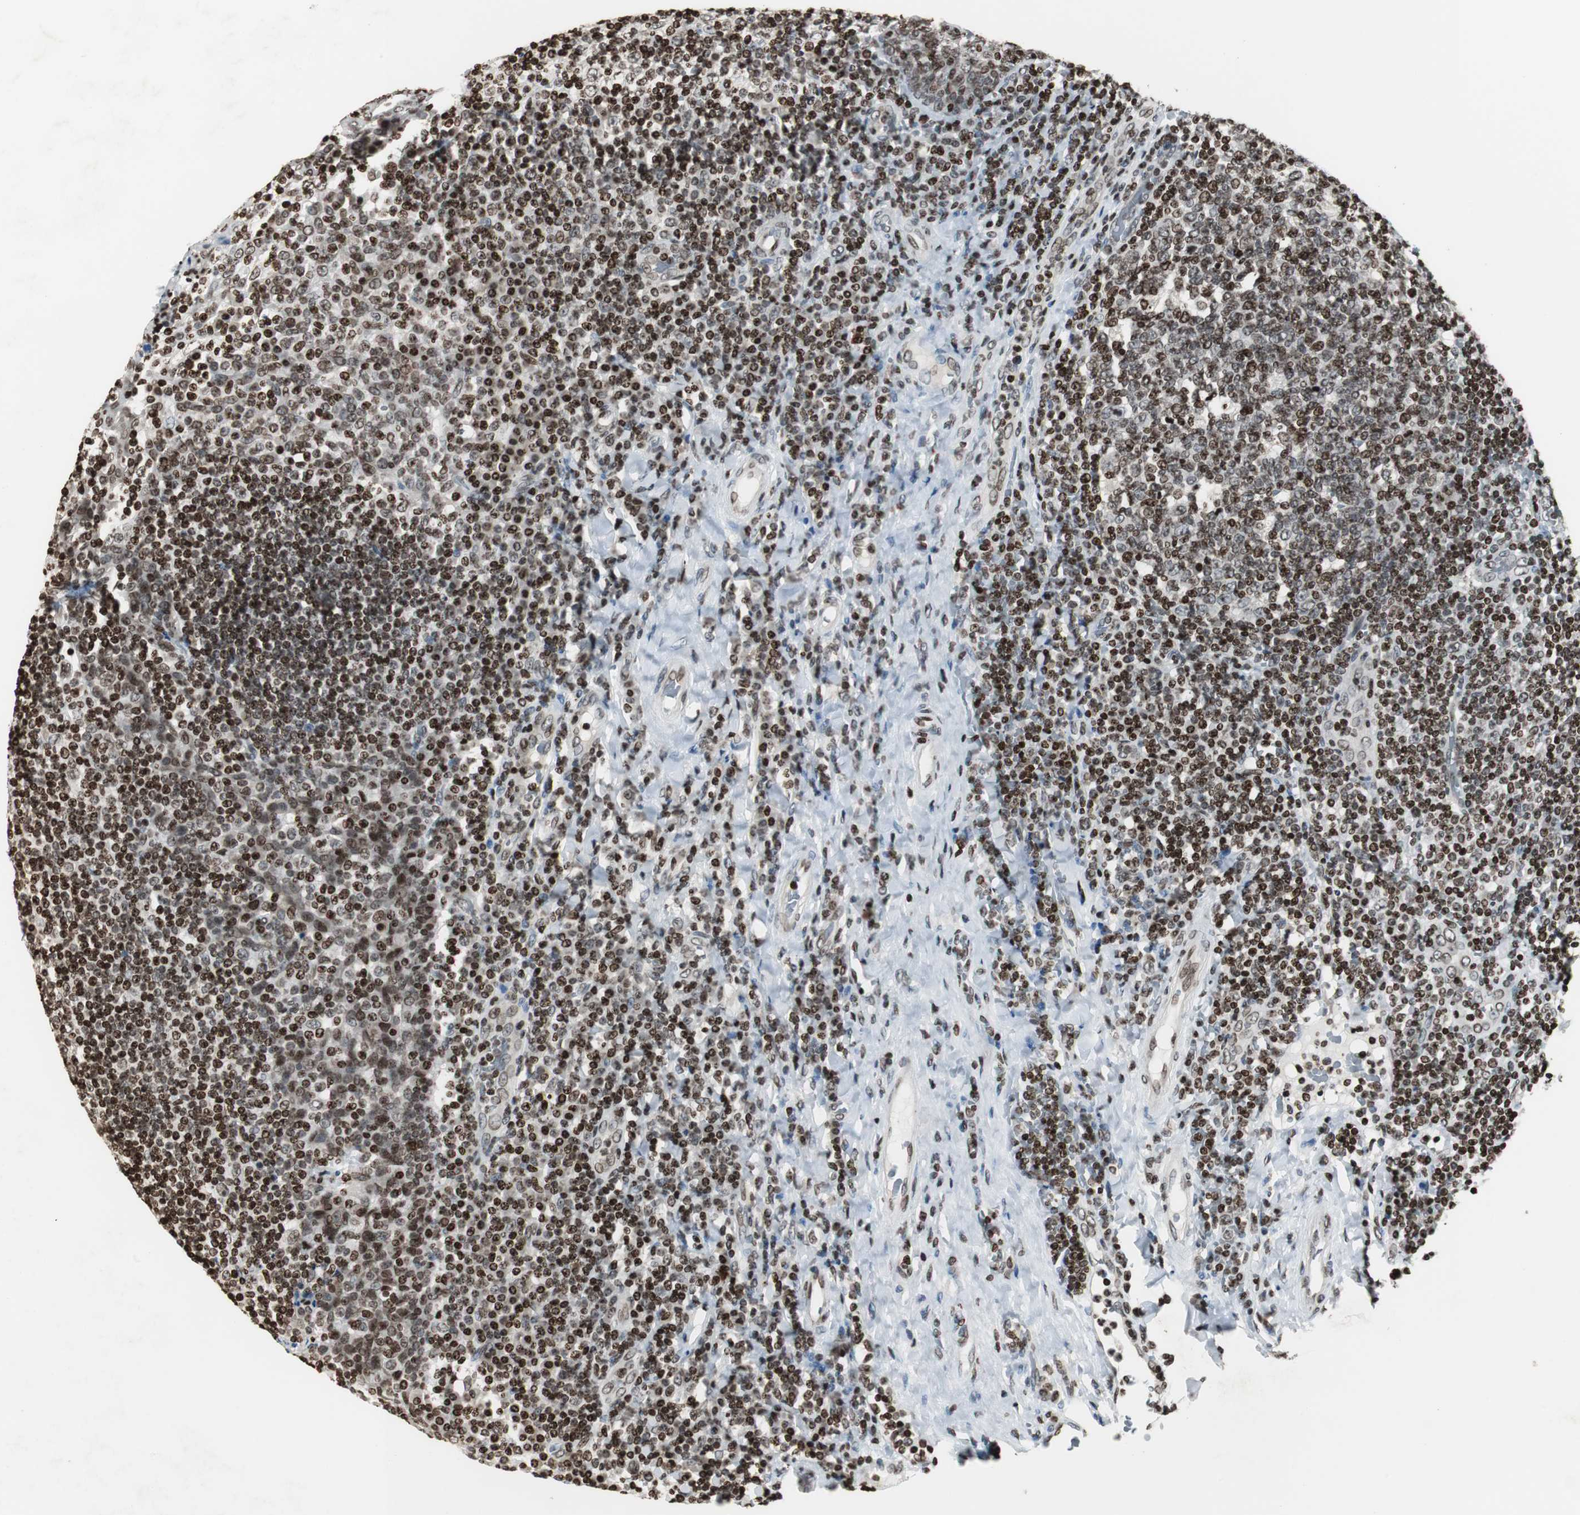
{"staining": {"intensity": "strong", "quantity": ">75%", "location": "nuclear"}, "tissue": "tonsil", "cell_type": "Germinal center cells", "image_type": "normal", "snomed": [{"axis": "morphology", "description": "Normal tissue, NOS"}, {"axis": "topography", "description": "Tonsil"}], "caption": "Tonsil stained with a brown dye displays strong nuclear positive positivity in about >75% of germinal center cells.", "gene": "PAXIP1", "patient": {"sex": "male", "age": 17}}